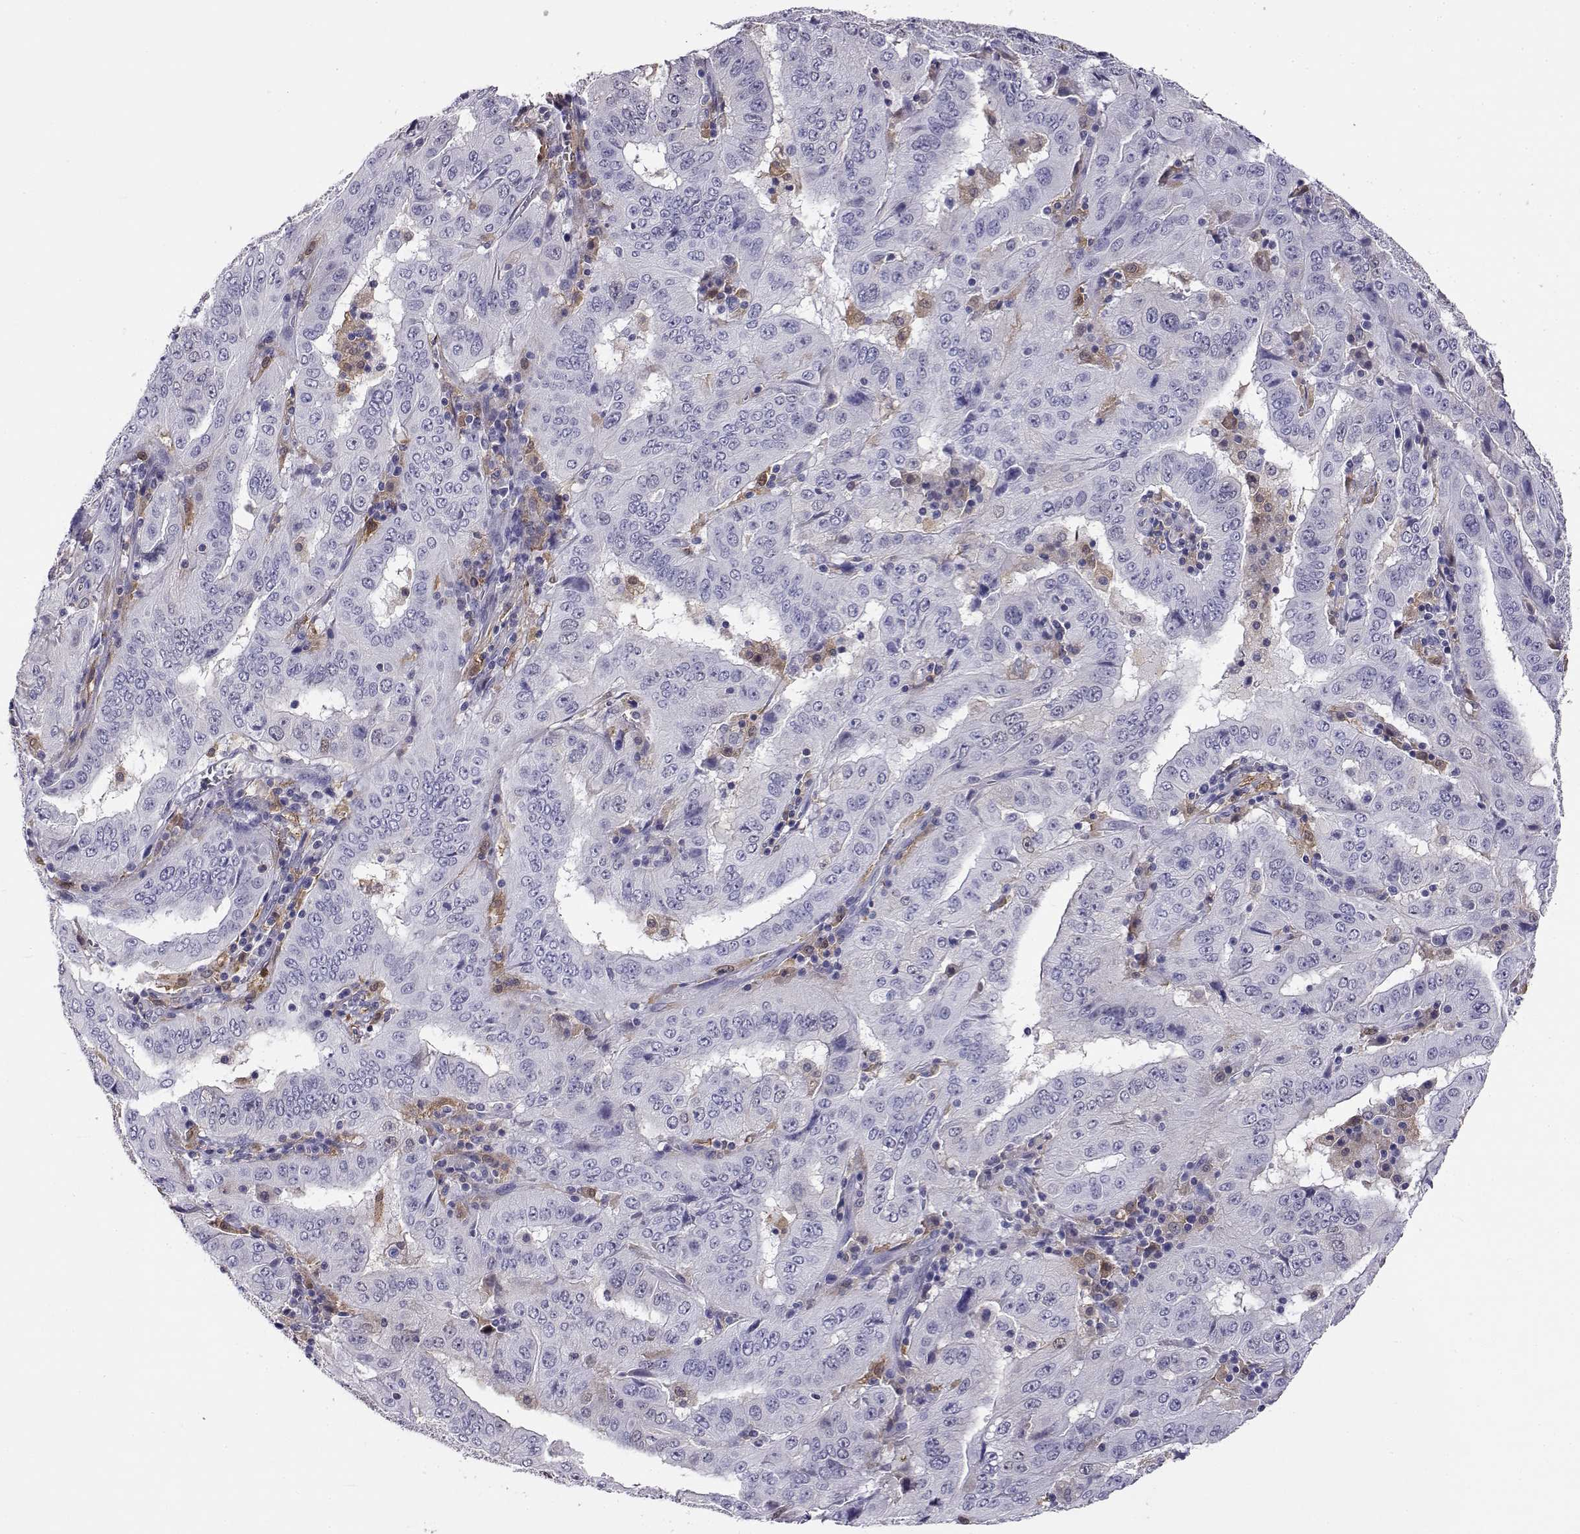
{"staining": {"intensity": "negative", "quantity": "none", "location": "none"}, "tissue": "pancreatic cancer", "cell_type": "Tumor cells", "image_type": "cancer", "snomed": [{"axis": "morphology", "description": "Adenocarcinoma, NOS"}, {"axis": "topography", "description": "Pancreas"}], "caption": "Tumor cells are negative for protein expression in human pancreatic adenocarcinoma.", "gene": "AKR1B1", "patient": {"sex": "male", "age": 63}}